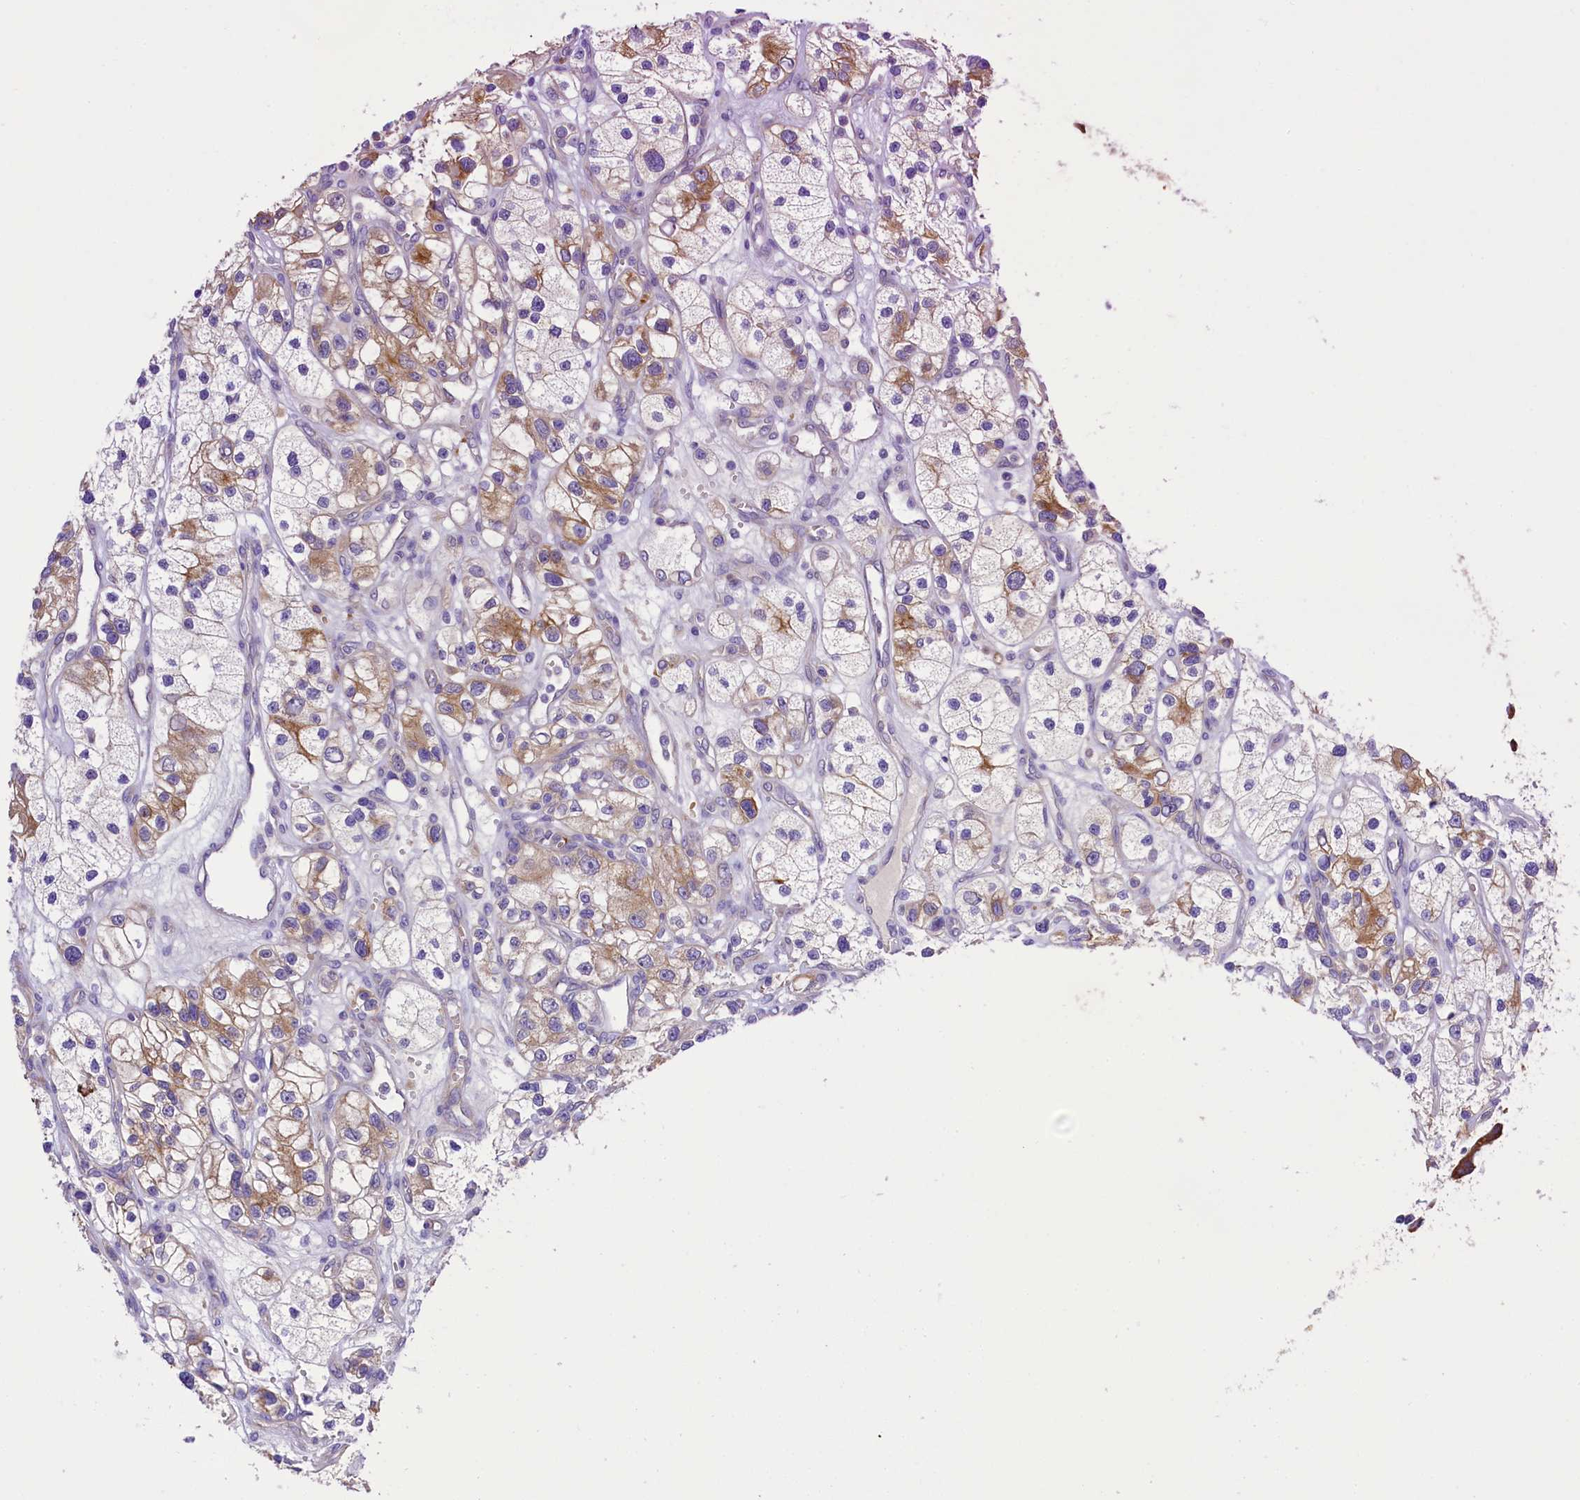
{"staining": {"intensity": "moderate", "quantity": "<25%", "location": "cytoplasmic/membranous"}, "tissue": "renal cancer", "cell_type": "Tumor cells", "image_type": "cancer", "snomed": [{"axis": "morphology", "description": "Adenocarcinoma, NOS"}, {"axis": "topography", "description": "Kidney"}], "caption": "A micrograph of renal cancer (adenocarcinoma) stained for a protein exhibits moderate cytoplasmic/membranous brown staining in tumor cells. (DAB (3,3'-diaminobenzidine) IHC with brightfield microscopy, high magnification).", "gene": "LARP4", "patient": {"sex": "female", "age": 57}}